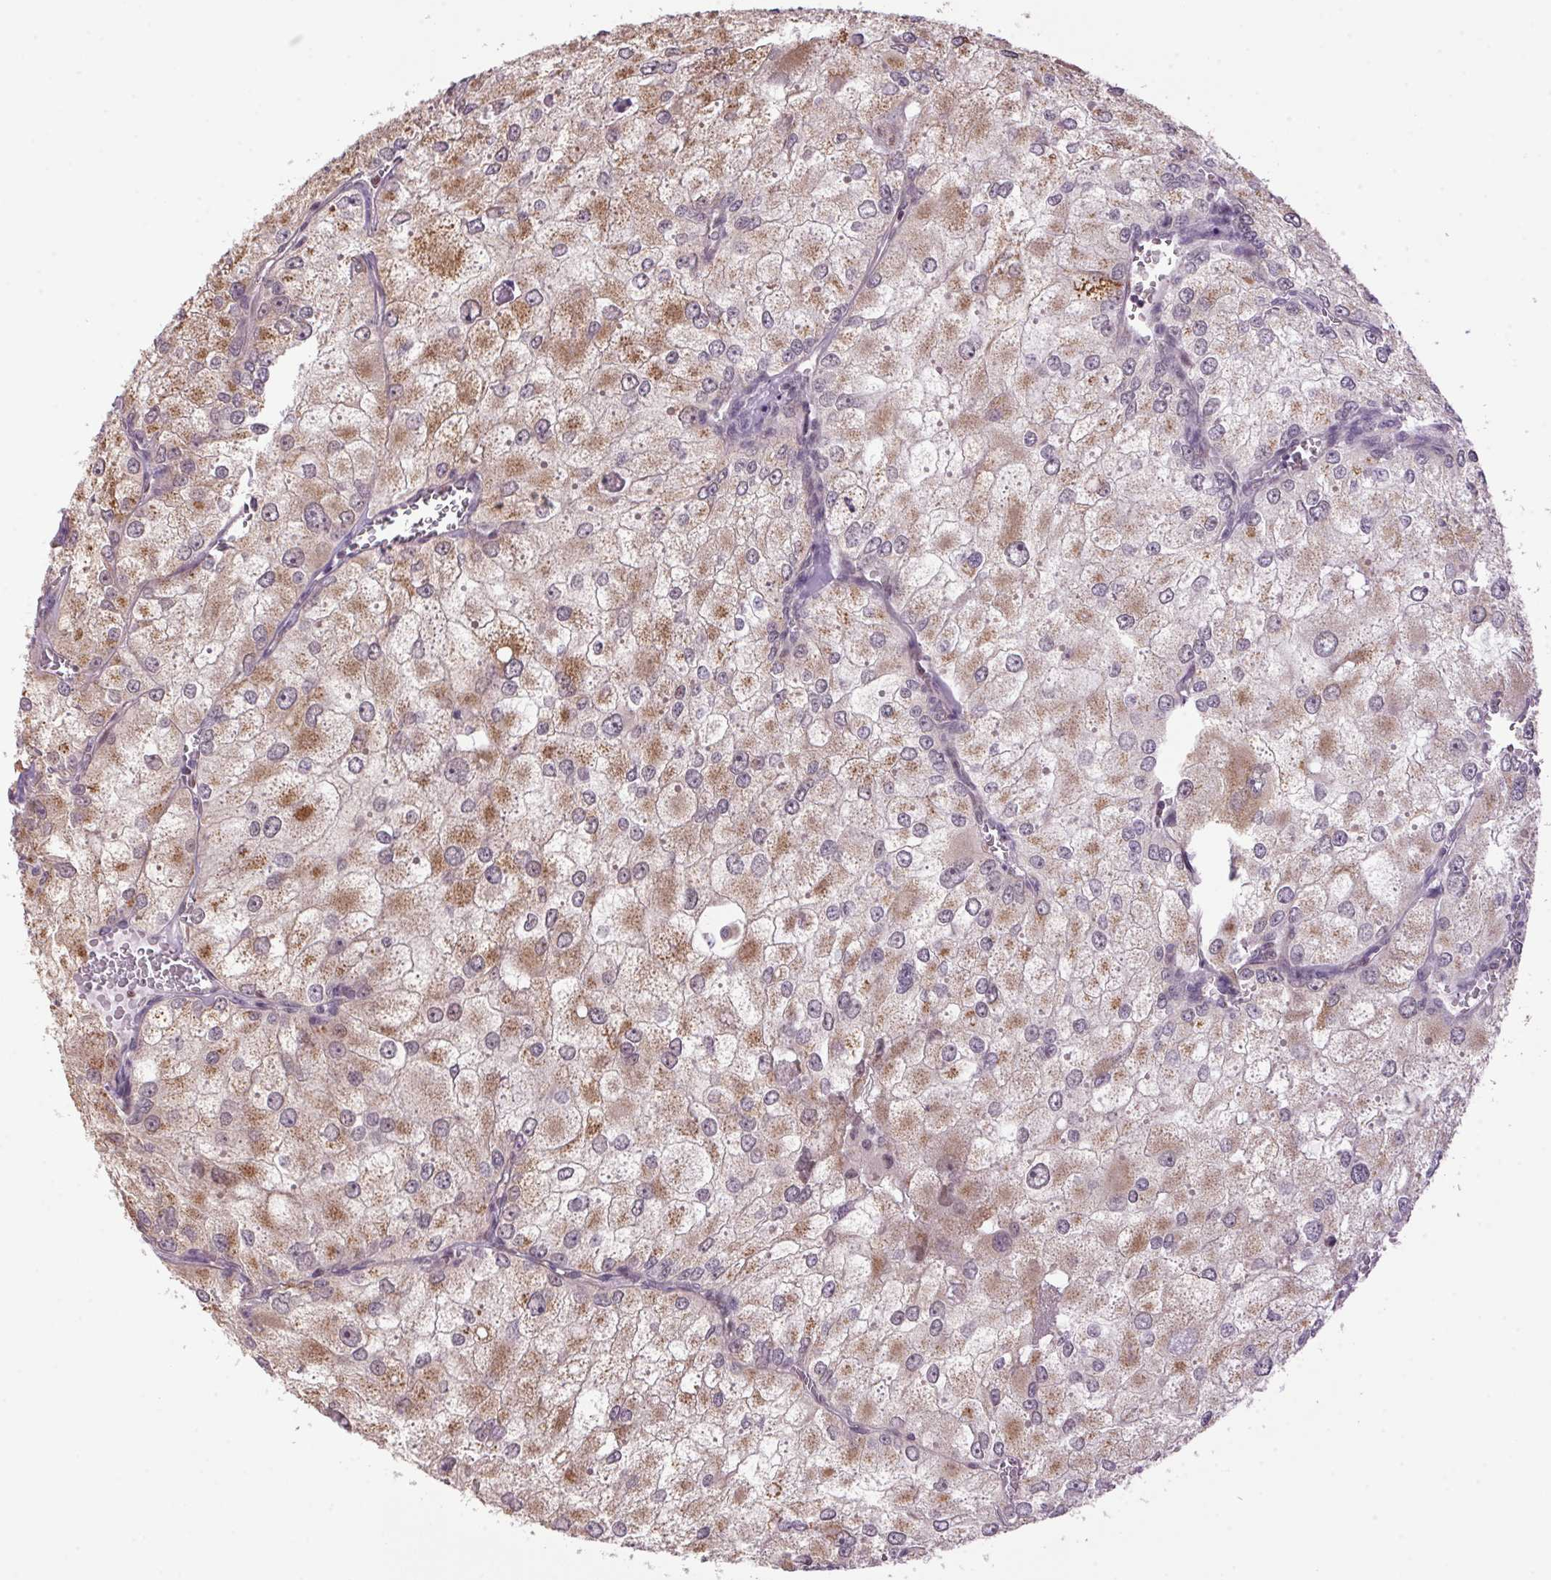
{"staining": {"intensity": "moderate", "quantity": "25%-75%", "location": "cytoplasmic/membranous"}, "tissue": "renal cancer", "cell_type": "Tumor cells", "image_type": "cancer", "snomed": [{"axis": "morphology", "description": "Adenocarcinoma, NOS"}, {"axis": "topography", "description": "Kidney"}], "caption": "DAB immunohistochemical staining of human renal adenocarcinoma demonstrates moderate cytoplasmic/membranous protein expression in about 25%-75% of tumor cells.", "gene": "AKR1E2", "patient": {"sex": "female", "age": 70}}